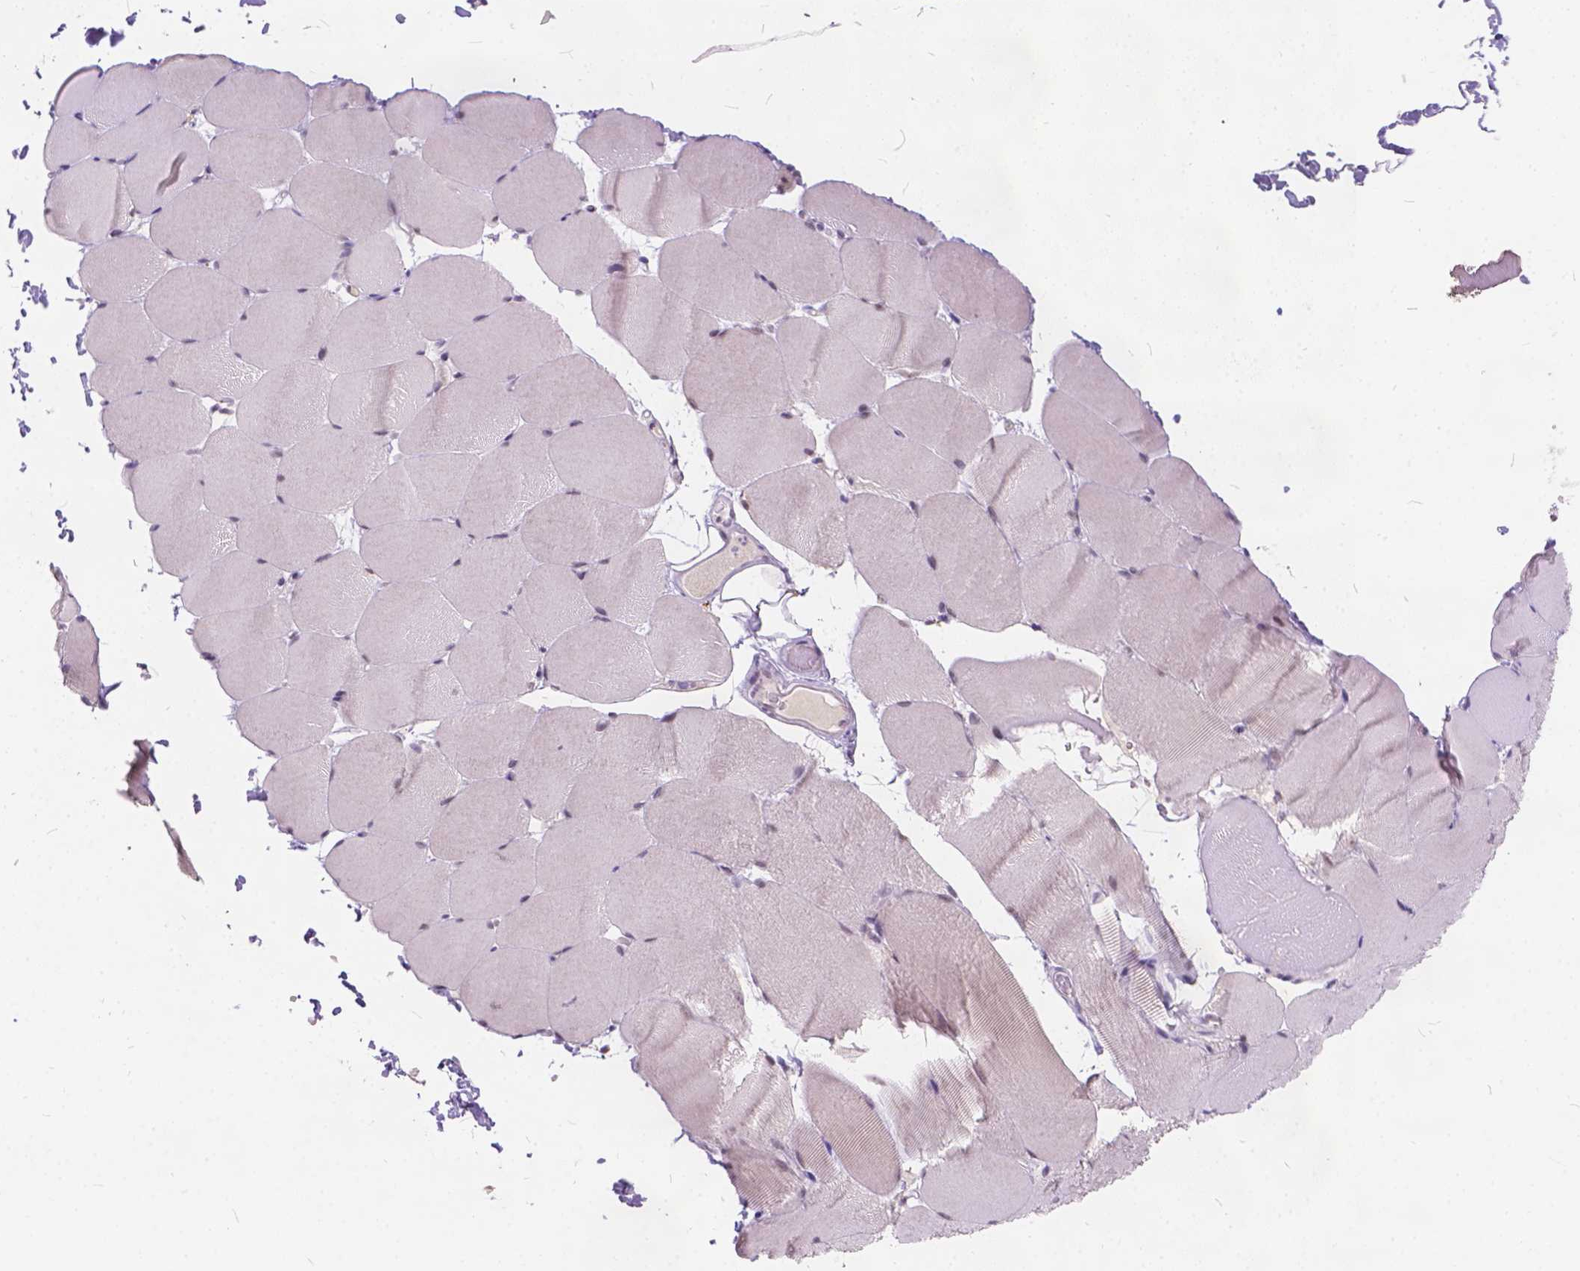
{"staining": {"intensity": "moderate", "quantity": "25%-75%", "location": "nuclear"}, "tissue": "skeletal muscle", "cell_type": "Myocytes", "image_type": "normal", "snomed": [{"axis": "morphology", "description": "Normal tissue, NOS"}, {"axis": "topography", "description": "Skeletal muscle"}], "caption": "Myocytes display medium levels of moderate nuclear positivity in approximately 25%-75% of cells in benign human skeletal muscle.", "gene": "FAM53A", "patient": {"sex": "female", "age": 37}}